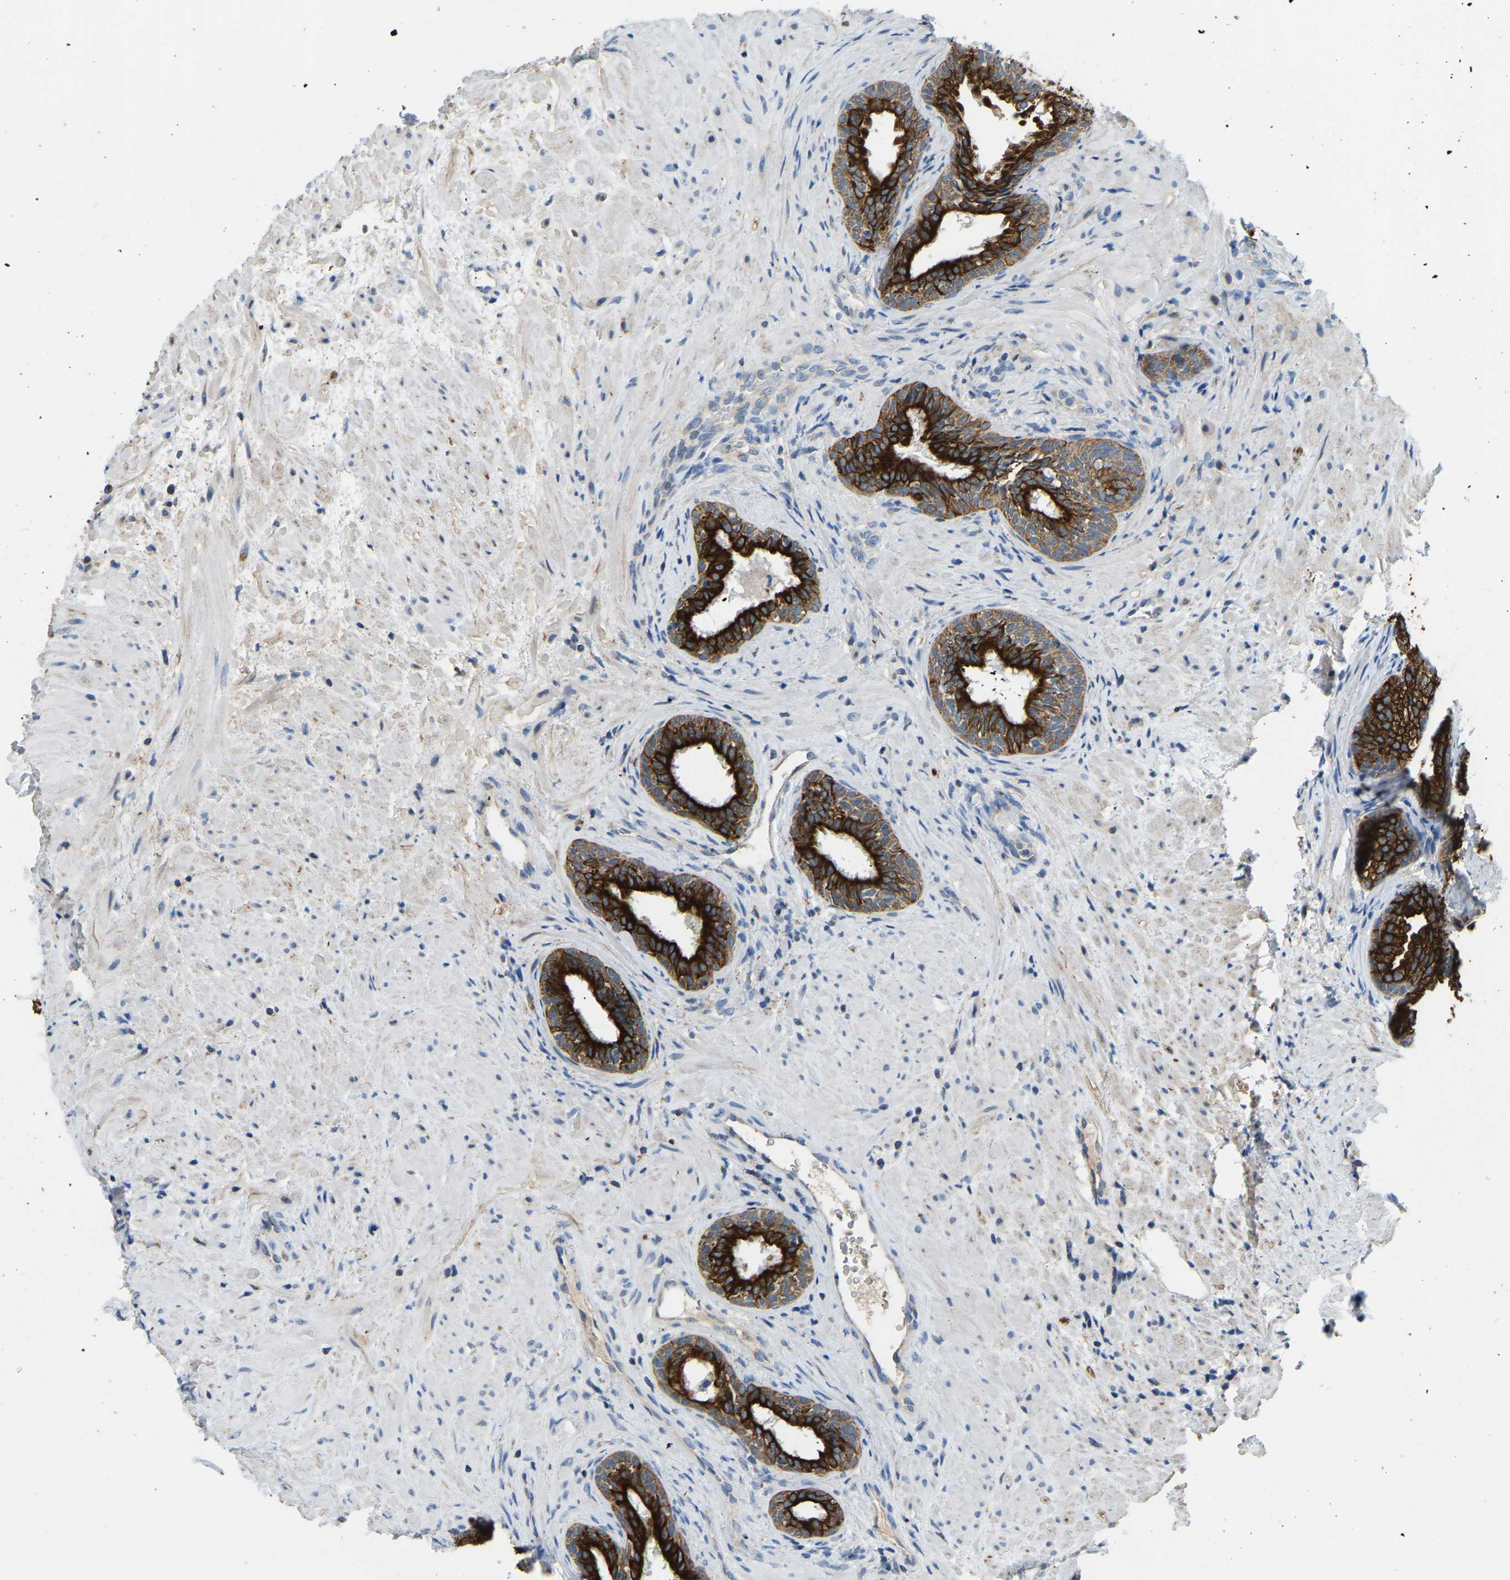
{"staining": {"intensity": "strong", "quantity": ">75%", "location": "cytoplasmic/membranous"}, "tissue": "prostate", "cell_type": "Glandular cells", "image_type": "normal", "snomed": [{"axis": "morphology", "description": "Normal tissue, NOS"}, {"axis": "topography", "description": "Prostate"}], "caption": "Immunohistochemical staining of unremarkable prostate reveals high levels of strong cytoplasmic/membranous positivity in approximately >75% of glandular cells. (brown staining indicates protein expression, while blue staining denotes nuclei).", "gene": "ZNF200", "patient": {"sex": "male", "age": 76}}